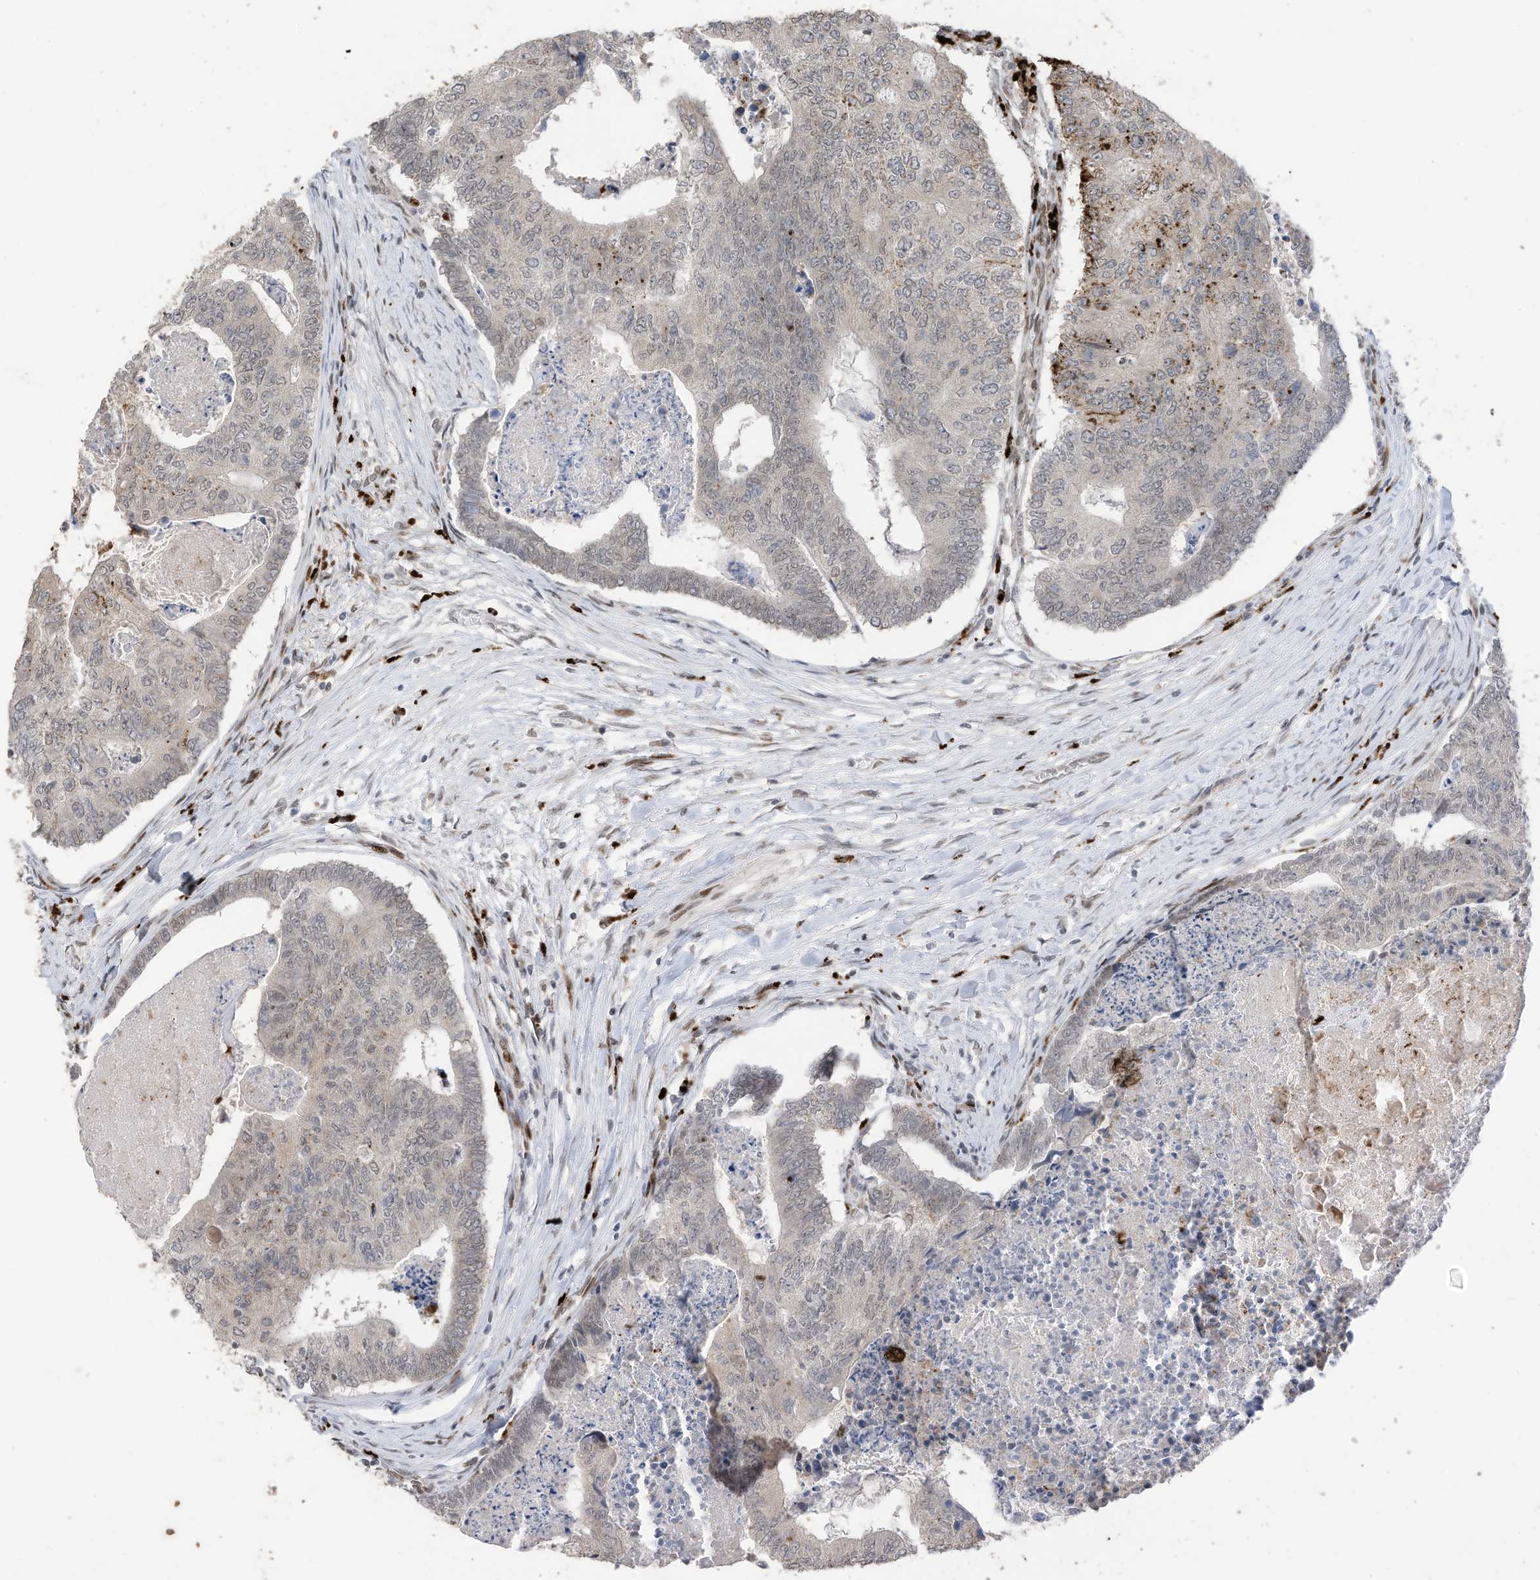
{"staining": {"intensity": "moderate", "quantity": "<25%", "location": "cytoplasmic/membranous"}, "tissue": "colorectal cancer", "cell_type": "Tumor cells", "image_type": "cancer", "snomed": [{"axis": "morphology", "description": "Adenocarcinoma, NOS"}, {"axis": "topography", "description": "Colon"}], "caption": "High-magnification brightfield microscopy of adenocarcinoma (colorectal) stained with DAB (brown) and counterstained with hematoxylin (blue). tumor cells exhibit moderate cytoplasmic/membranous positivity is appreciated in approximately<25% of cells.", "gene": "RABL3", "patient": {"sex": "female", "age": 67}}